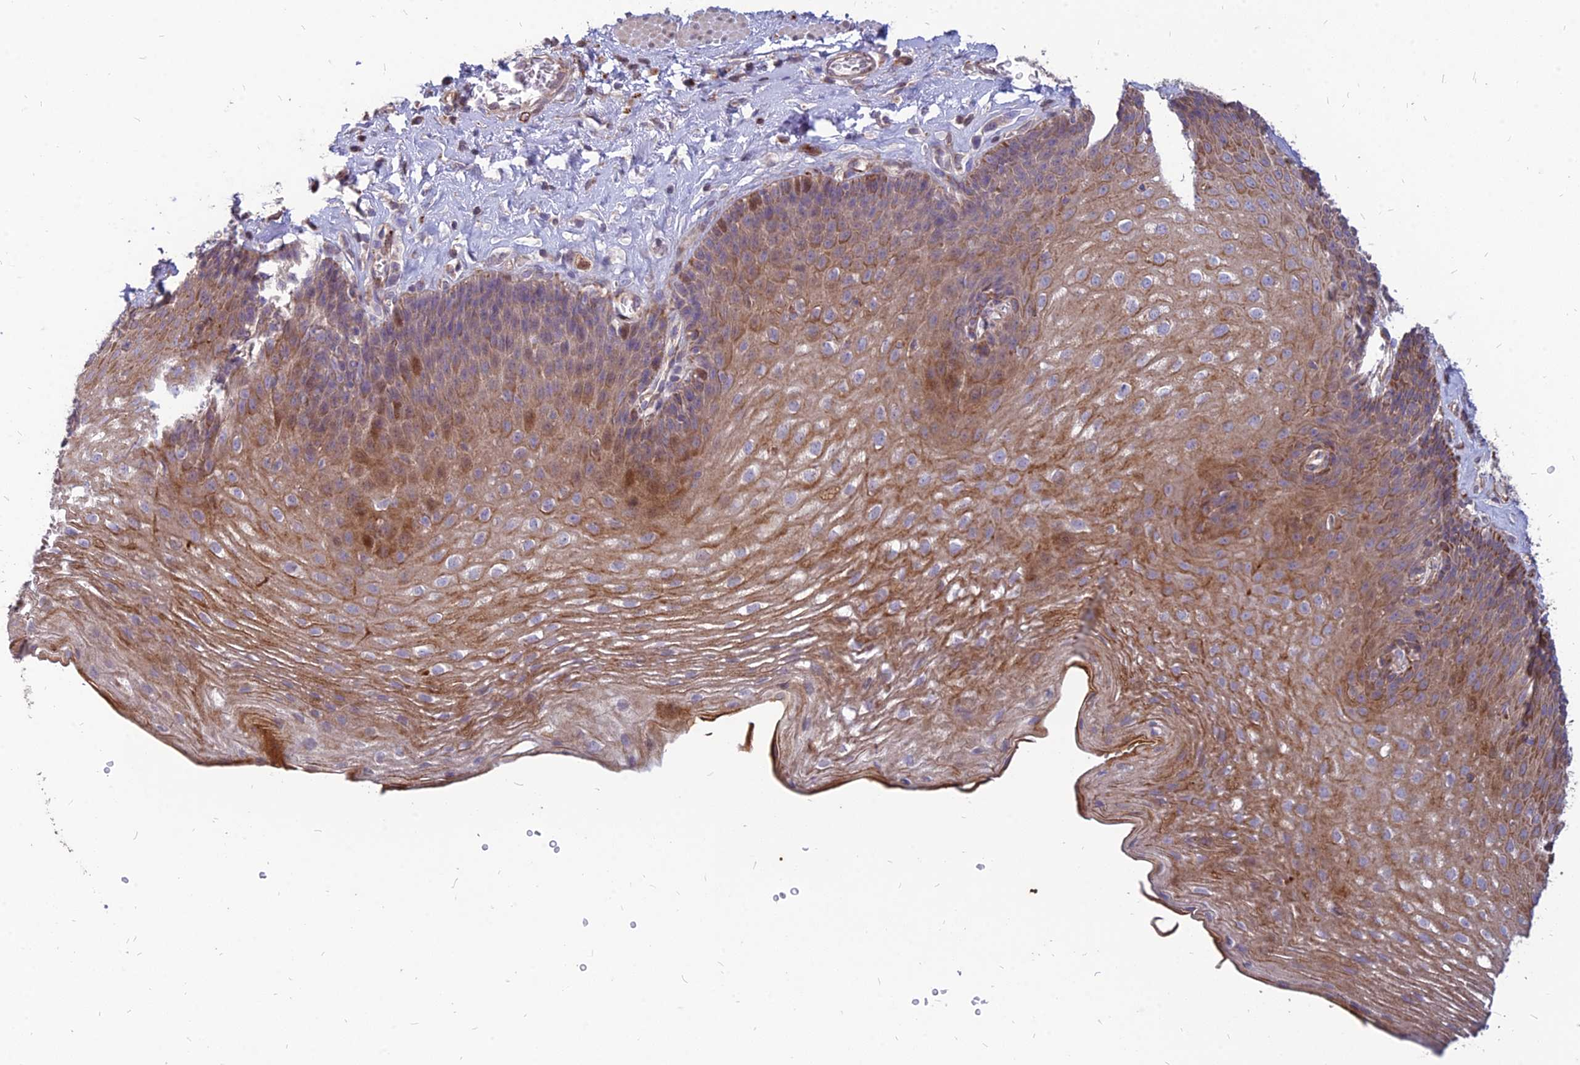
{"staining": {"intensity": "moderate", "quantity": "25%-75%", "location": "cytoplasmic/membranous"}, "tissue": "esophagus", "cell_type": "Squamous epithelial cells", "image_type": "normal", "snomed": [{"axis": "morphology", "description": "Normal tissue, NOS"}, {"axis": "topography", "description": "Esophagus"}], "caption": "Moderate cytoplasmic/membranous protein expression is present in about 25%-75% of squamous epithelial cells in esophagus. (Stains: DAB in brown, nuclei in blue, Microscopy: brightfield microscopy at high magnification).", "gene": "ST3GAL6", "patient": {"sex": "female", "age": 66}}